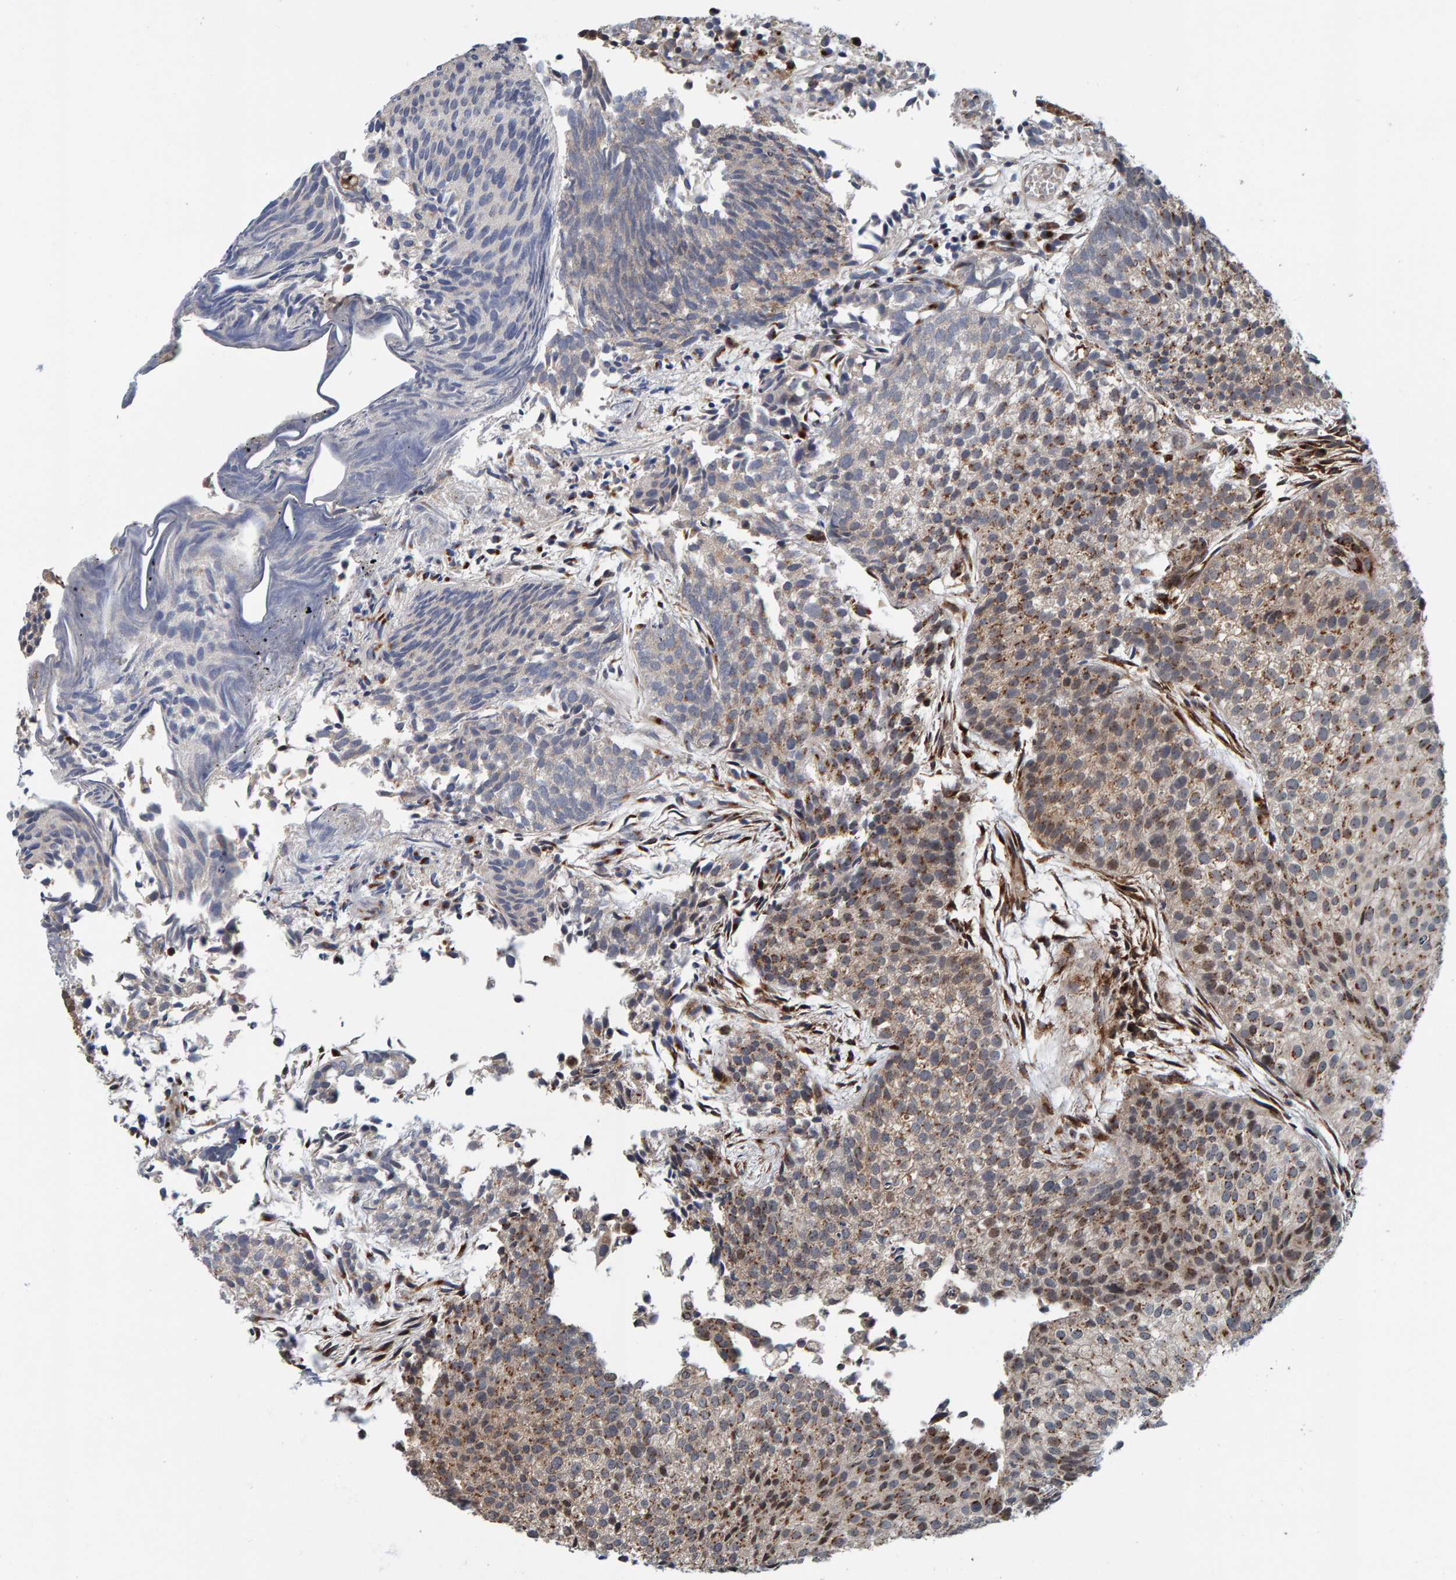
{"staining": {"intensity": "weak", "quantity": "25%-75%", "location": "cytoplasmic/membranous"}, "tissue": "urothelial cancer", "cell_type": "Tumor cells", "image_type": "cancer", "snomed": [{"axis": "morphology", "description": "Urothelial carcinoma, Low grade"}, {"axis": "topography", "description": "Urinary bladder"}], "caption": "DAB (3,3'-diaminobenzidine) immunohistochemical staining of human urothelial cancer reveals weak cytoplasmic/membranous protein expression in approximately 25%-75% of tumor cells.", "gene": "CCDC25", "patient": {"sex": "male", "age": 86}}